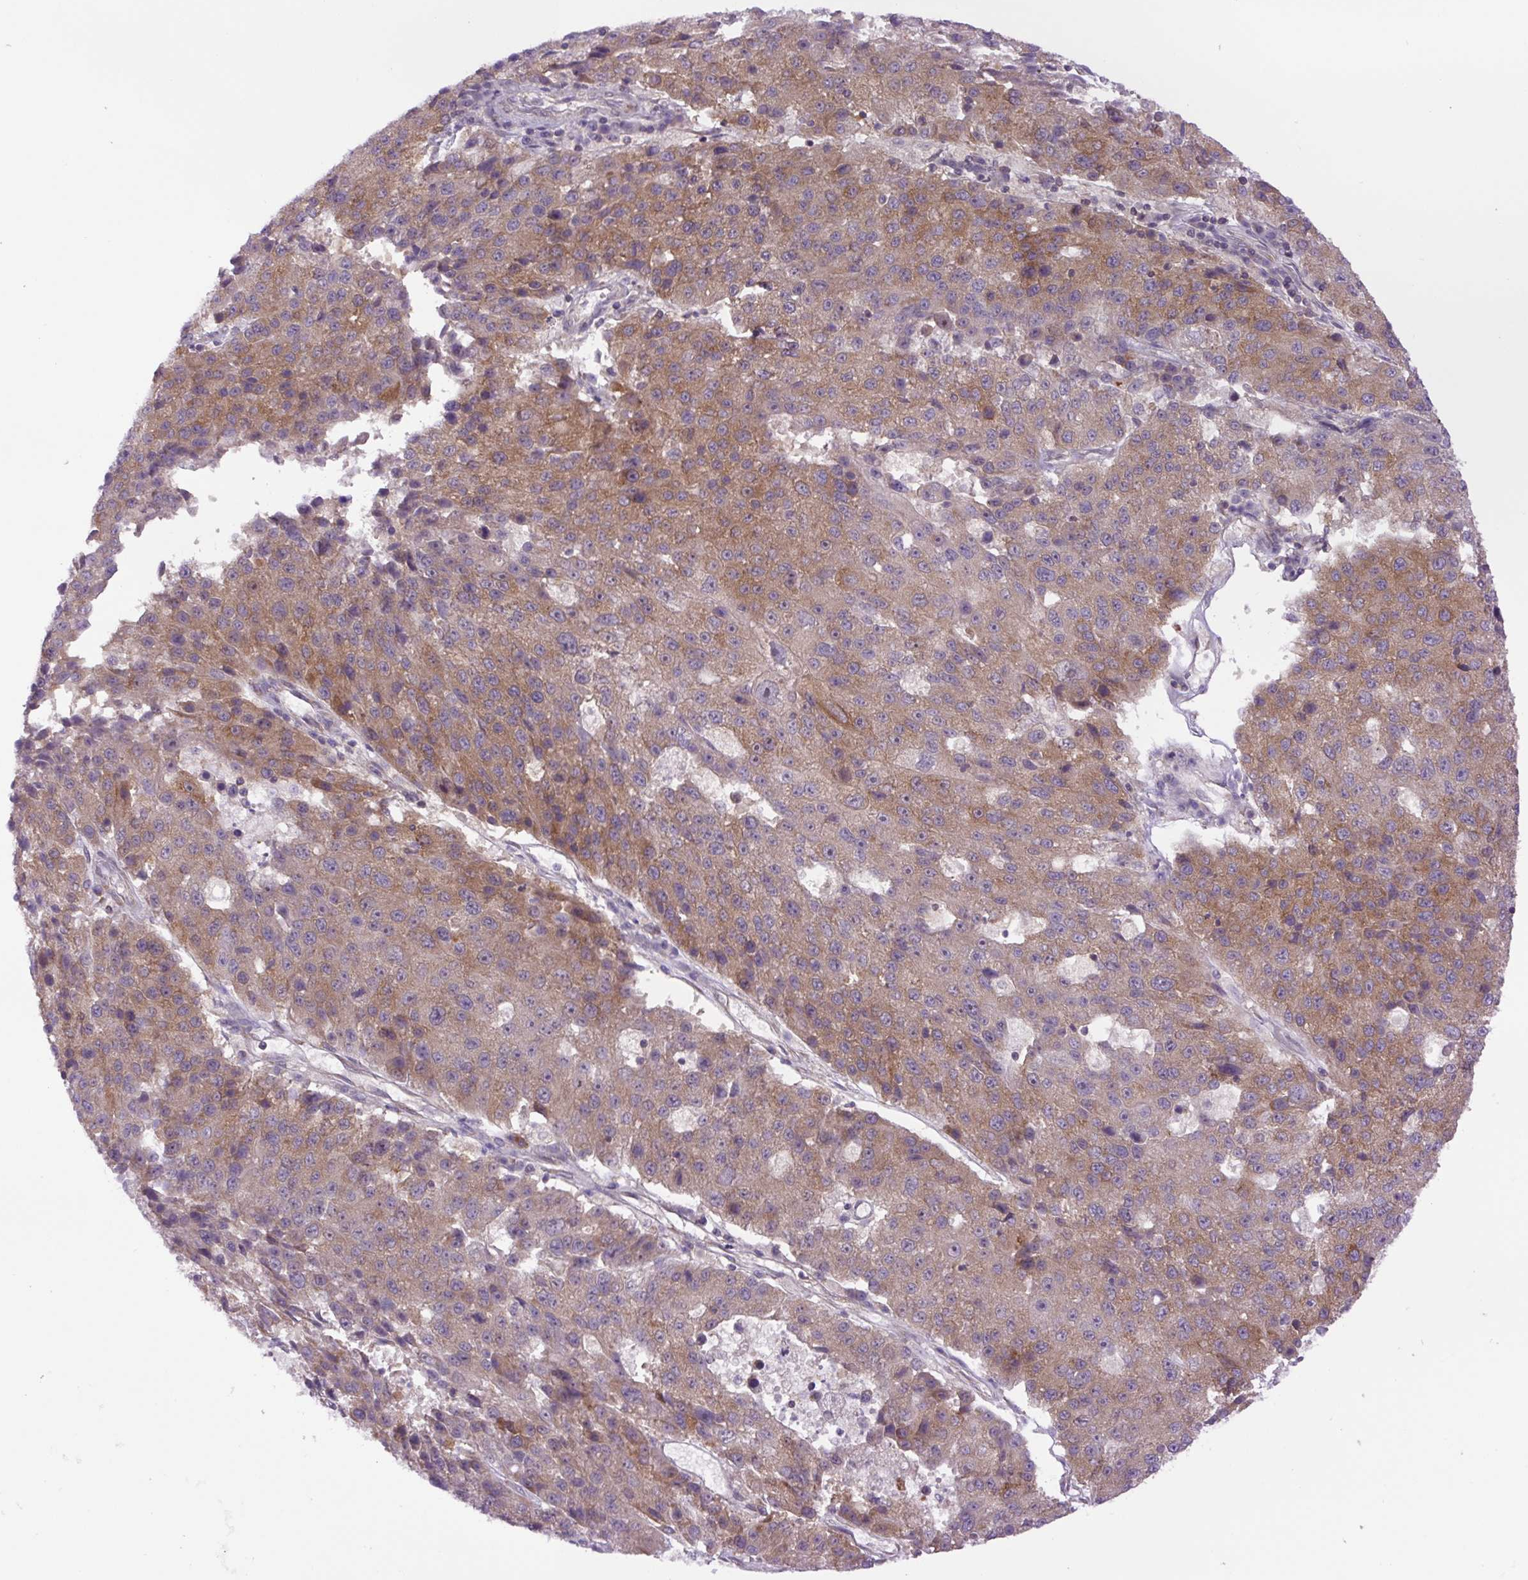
{"staining": {"intensity": "moderate", "quantity": ">75%", "location": "cytoplasmic/membranous"}, "tissue": "stomach cancer", "cell_type": "Tumor cells", "image_type": "cancer", "snomed": [{"axis": "morphology", "description": "Adenocarcinoma, NOS"}, {"axis": "topography", "description": "Stomach"}], "caption": "A photomicrograph of stomach cancer (adenocarcinoma) stained for a protein shows moderate cytoplasmic/membranous brown staining in tumor cells. (DAB (3,3'-diaminobenzidine) IHC with brightfield microscopy, high magnification).", "gene": "MINK1", "patient": {"sex": "male", "age": 71}}